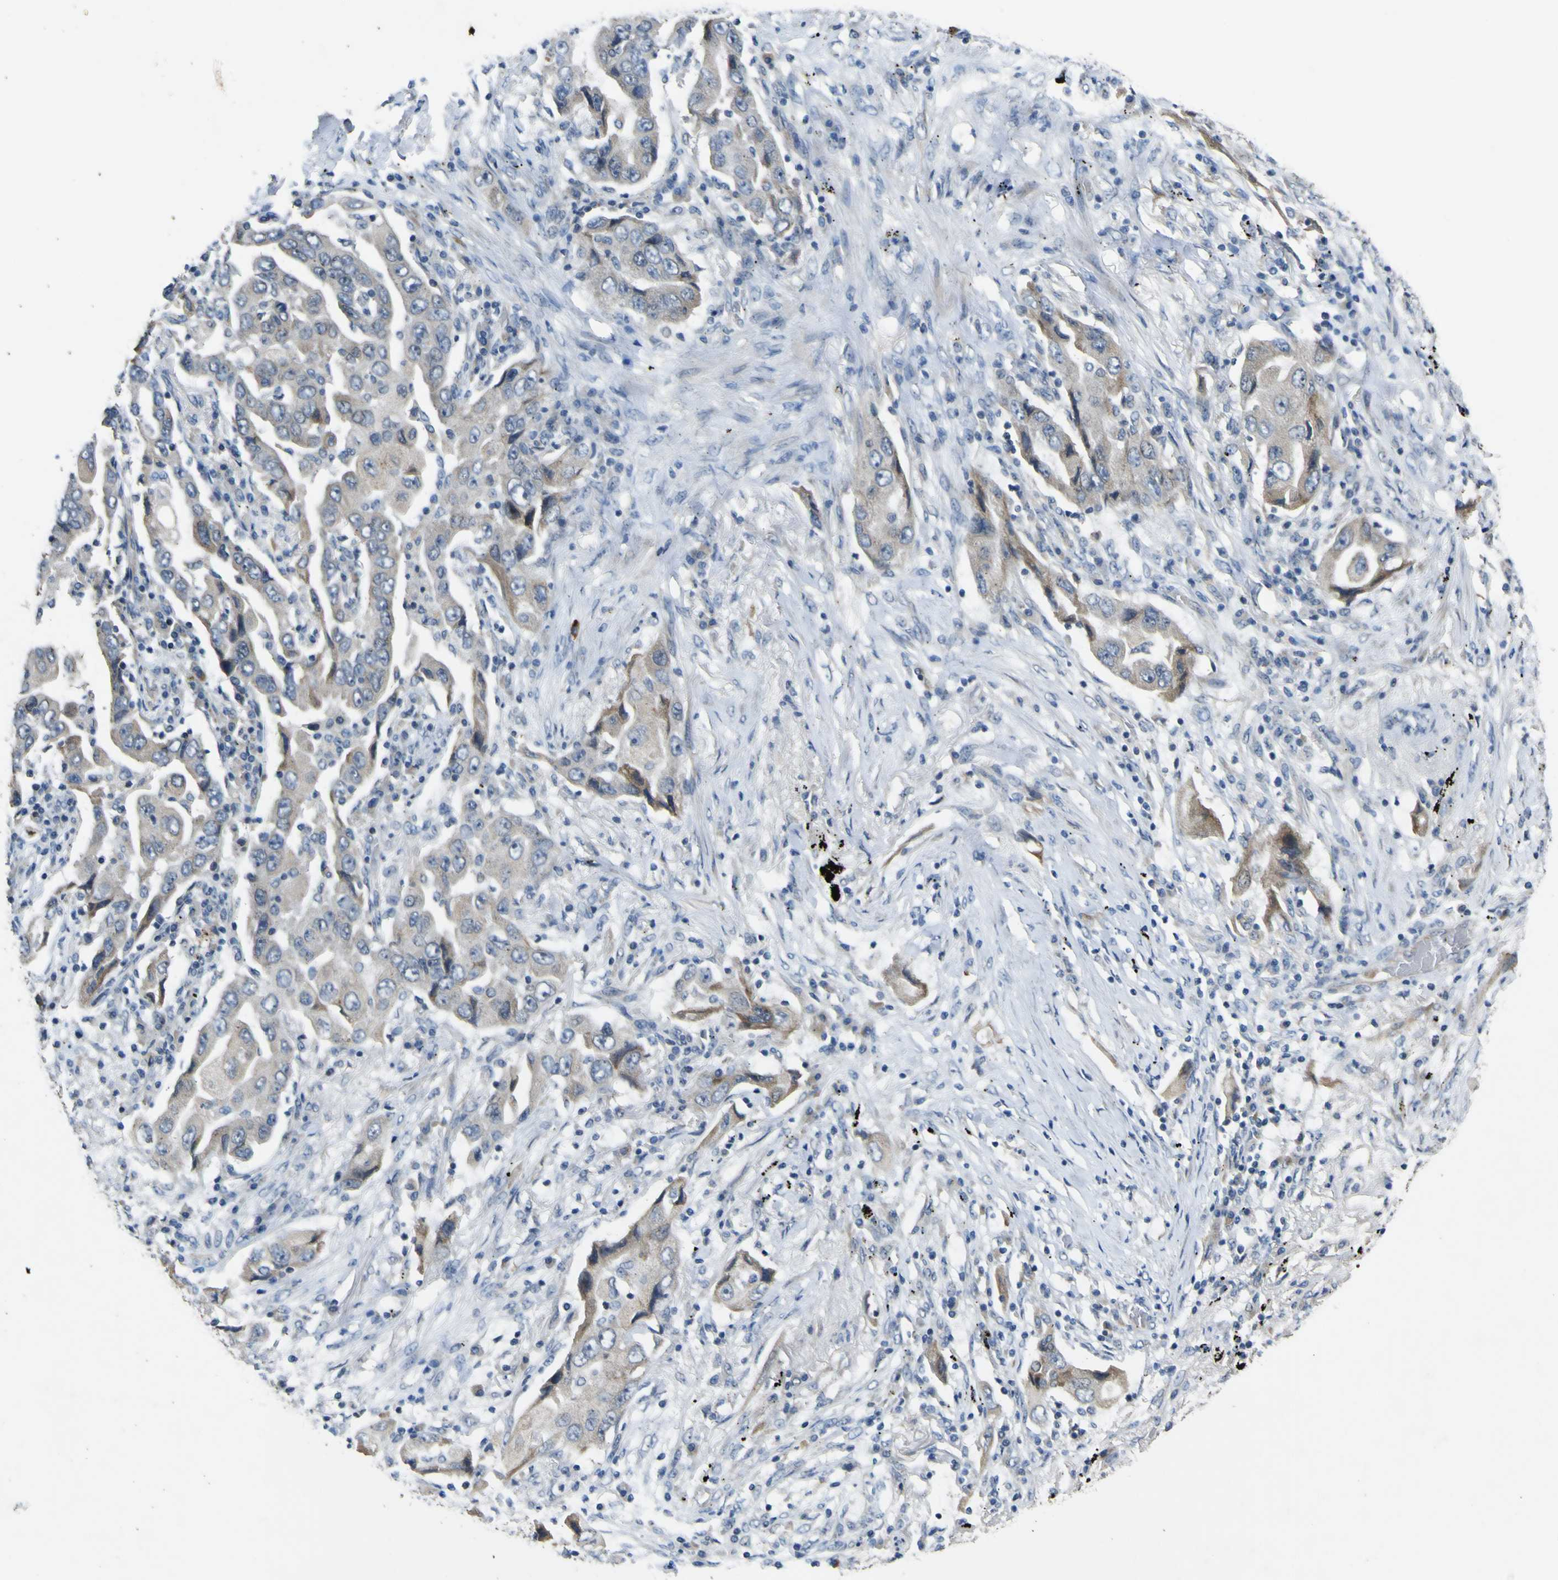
{"staining": {"intensity": "weak", "quantity": ">75%", "location": "cytoplasmic/membranous"}, "tissue": "lung cancer", "cell_type": "Tumor cells", "image_type": "cancer", "snomed": [{"axis": "morphology", "description": "Adenocarcinoma, NOS"}, {"axis": "topography", "description": "Lung"}], "caption": "A low amount of weak cytoplasmic/membranous positivity is seen in about >75% of tumor cells in adenocarcinoma (lung) tissue. (Stains: DAB (3,3'-diaminobenzidine) in brown, nuclei in blue, Microscopy: brightfield microscopy at high magnification).", "gene": "LDLR", "patient": {"sex": "female", "age": 65}}